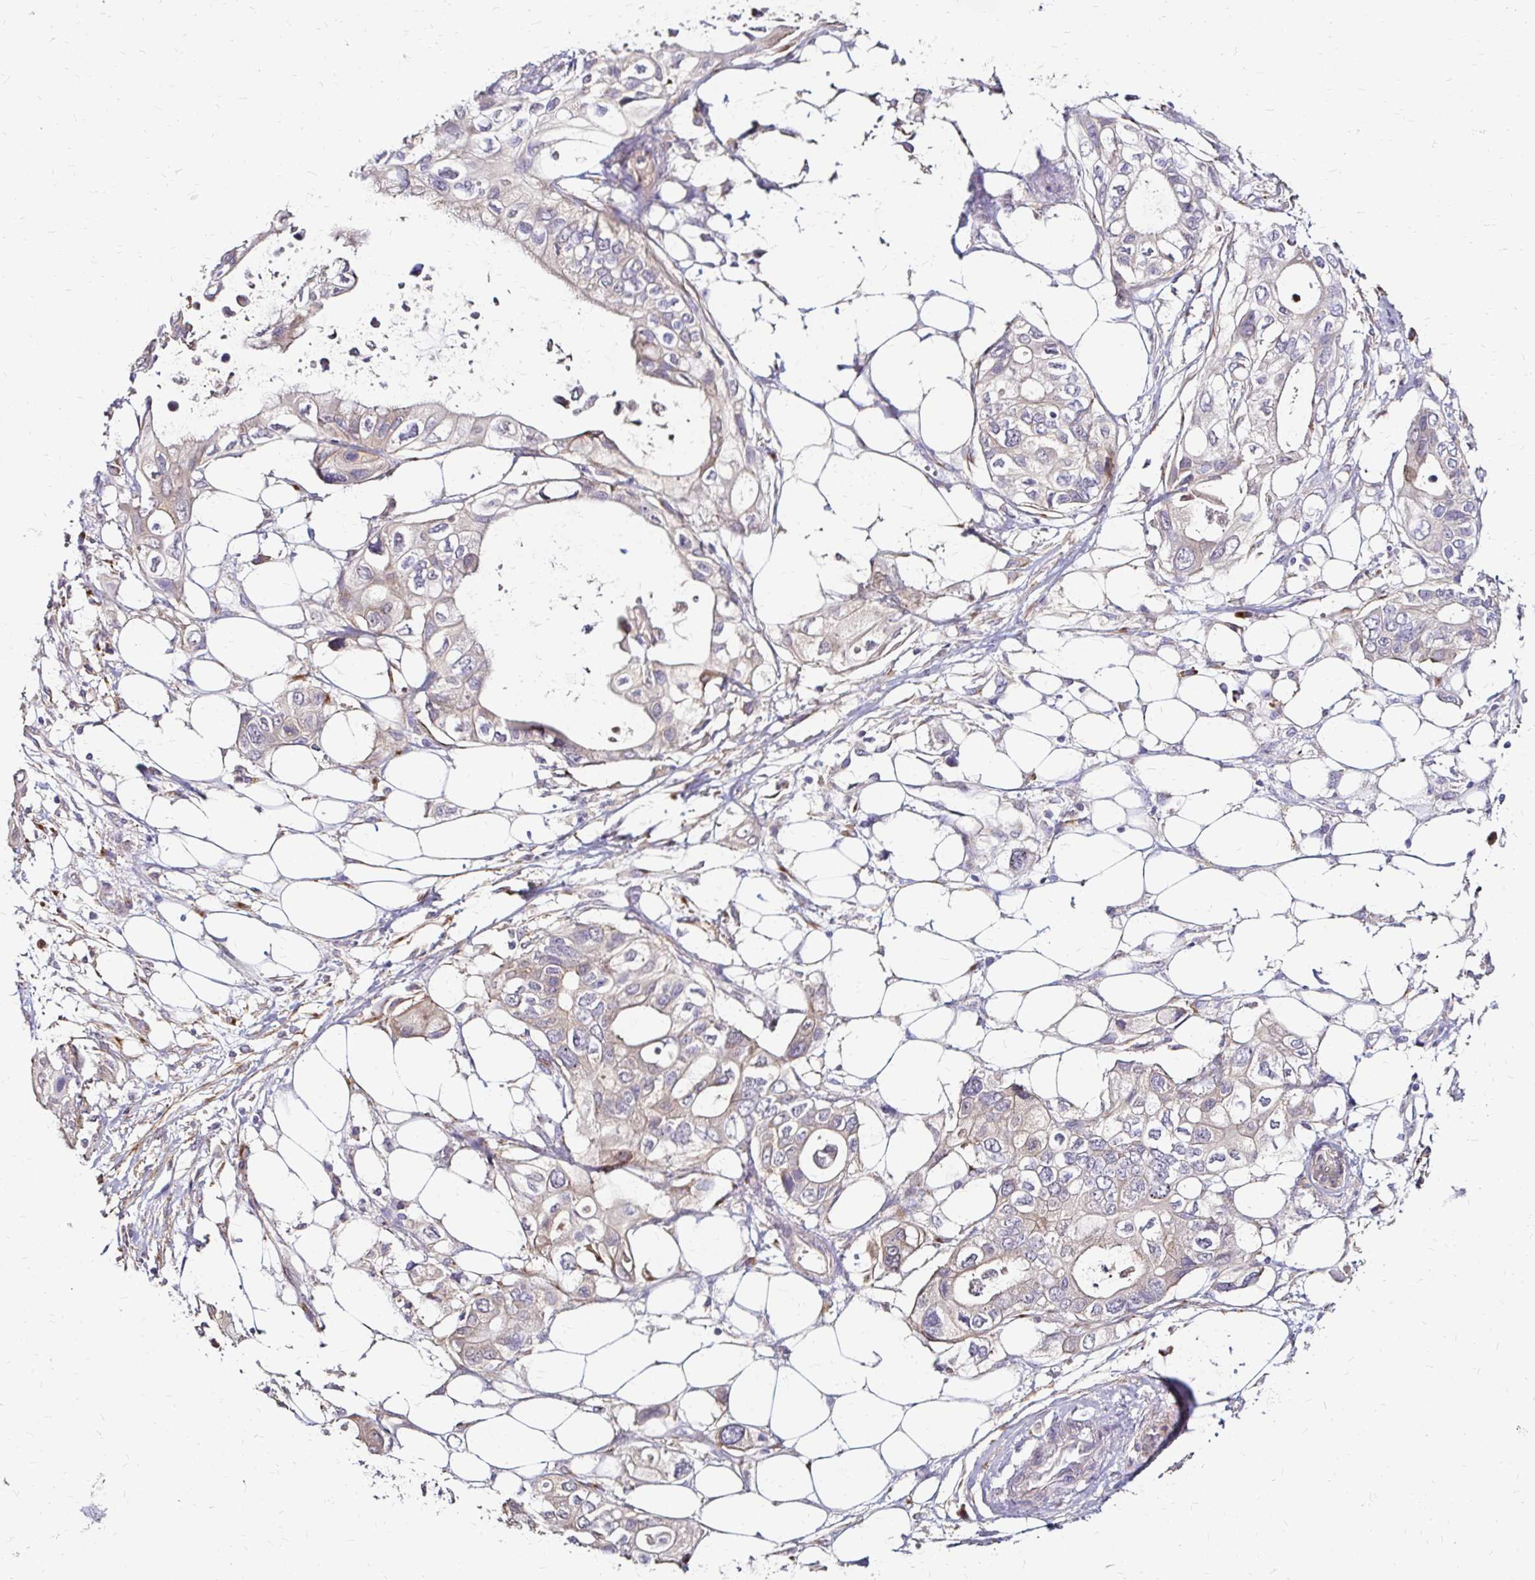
{"staining": {"intensity": "negative", "quantity": "none", "location": "none"}, "tissue": "pancreatic cancer", "cell_type": "Tumor cells", "image_type": "cancer", "snomed": [{"axis": "morphology", "description": "Adenocarcinoma, NOS"}, {"axis": "topography", "description": "Pancreas"}], "caption": "IHC of pancreatic cancer demonstrates no positivity in tumor cells.", "gene": "PRIMA1", "patient": {"sex": "female", "age": 63}}